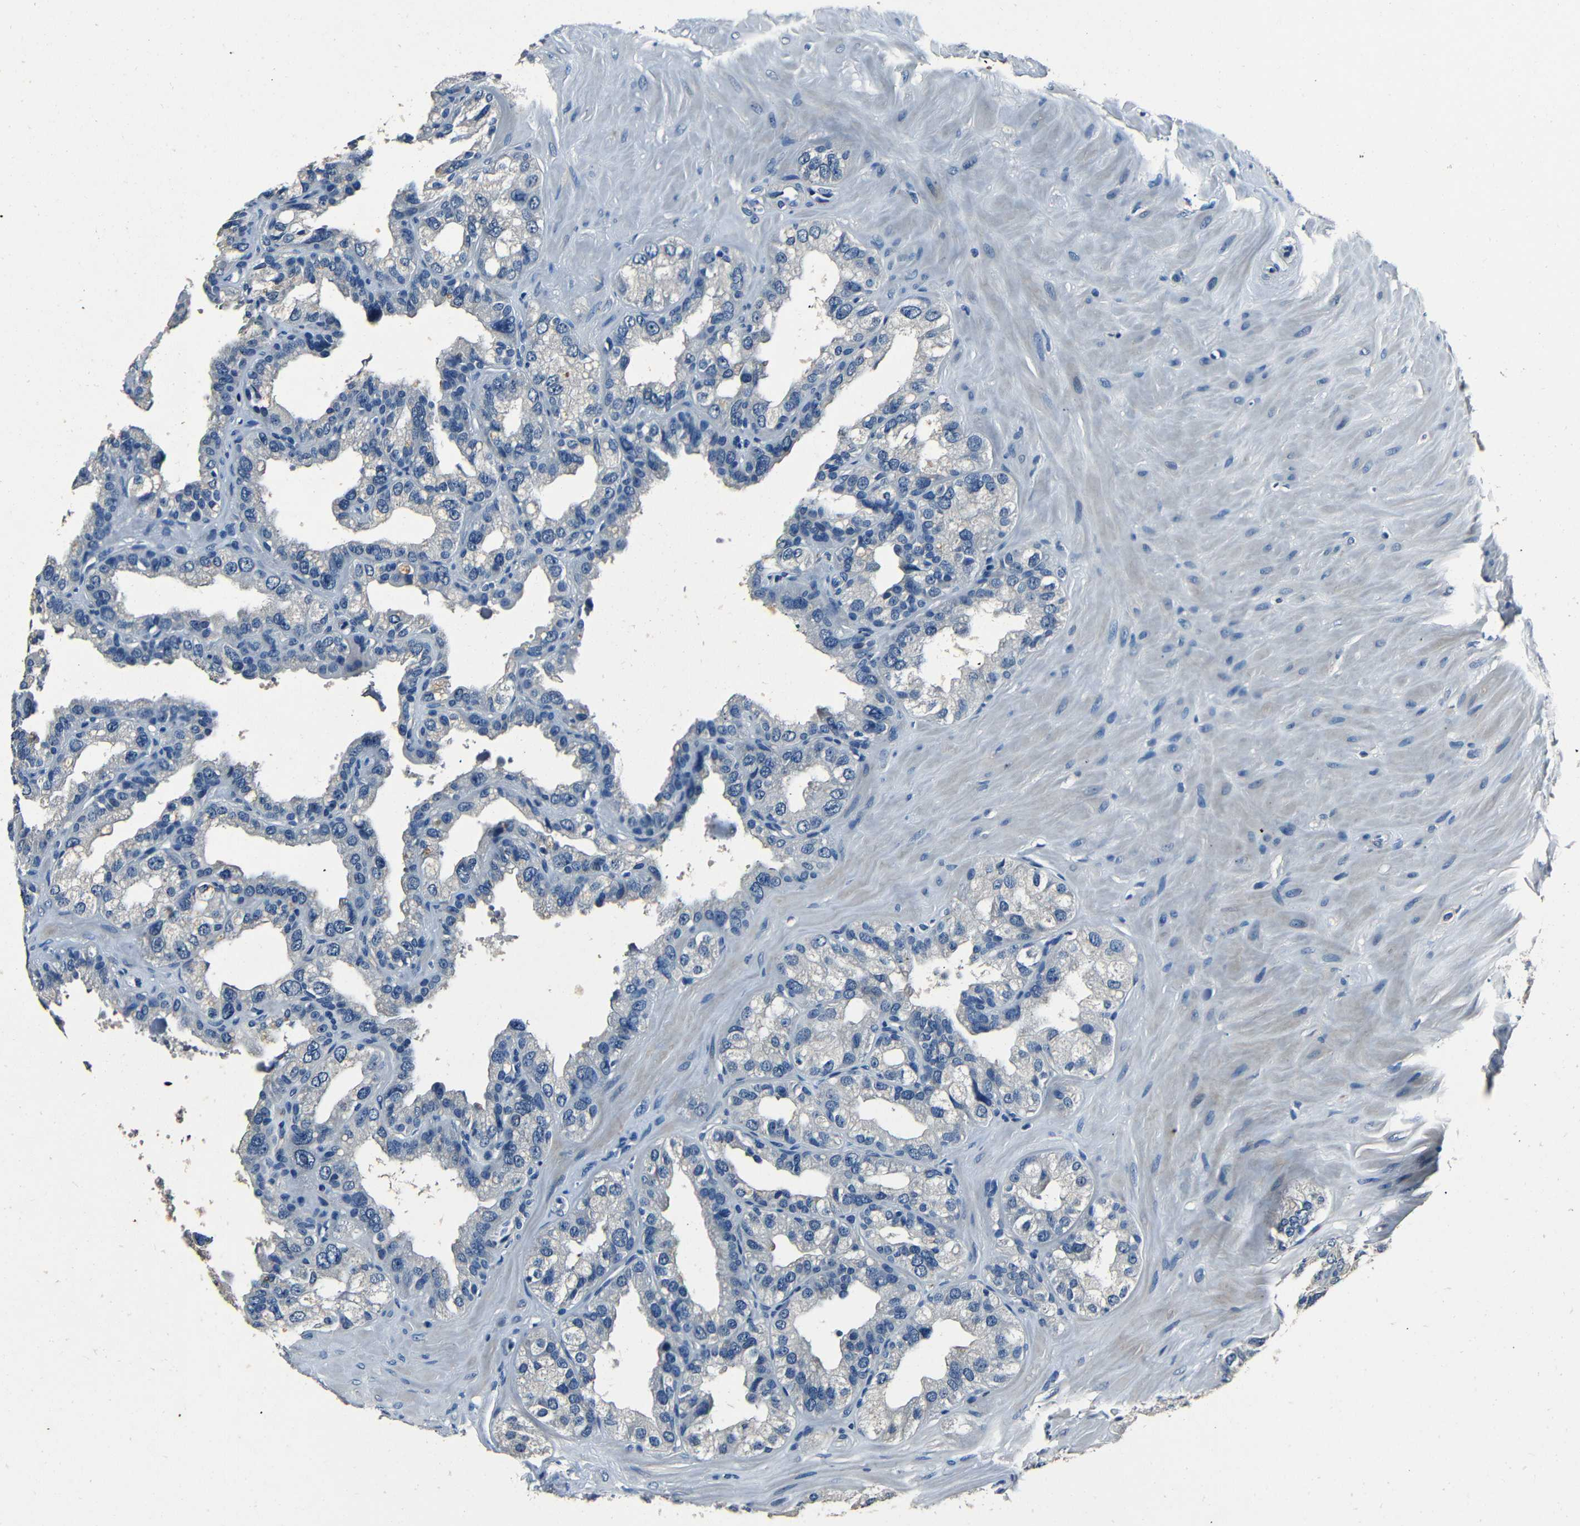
{"staining": {"intensity": "negative", "quantity": "none", "location": "none"}, "tissue": "seminal vesicle", "cell_type": "Glandular cells", "image_type": "normal", "snomed": [{"axis": "morphology", "description": "Normal tissue, NOS"}, {"axis": "topography", "description": "Seminal veicle"}], "caption": "Glandular cells show no significant protein staining in benign seminal vesicle. Nuclei are stained in blue.", "gene": "NCMAP", "patient": {"sex": "male", "age": 68}}